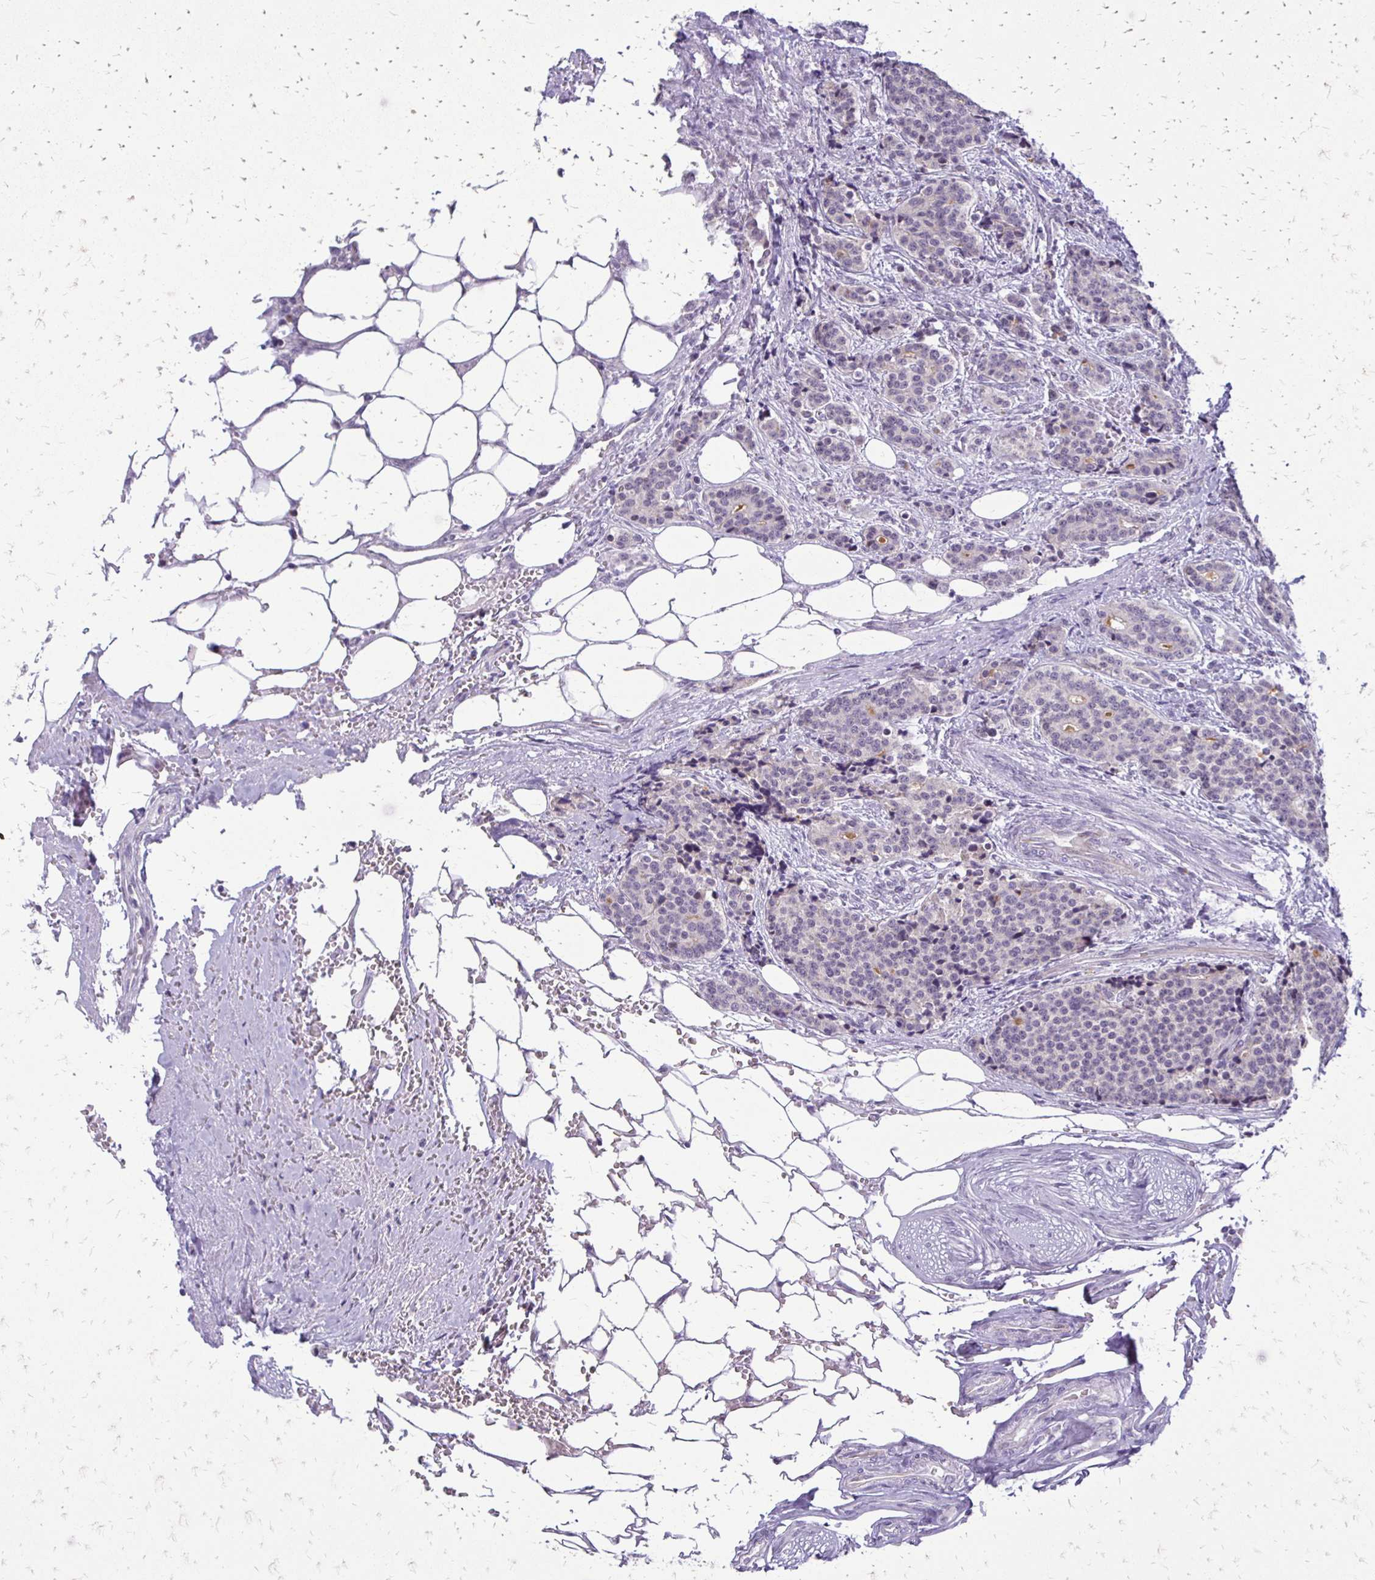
{"staining": {"intensity": "negative", "quantity": "none", "location": "none"}, "tissue": "carcinoid", "cell_type": "Tumor cells", "image_type": "cancer", "snomed": [{"axis": "morphology", "description": "Carcinoid, malignant, NOS"}, {"axis": "topography", "description": "Small intestine"}], "caption": "This is an immunohistochemistry photomicrograph of carcinoid. There is no positivity in tumor cells.", "gene": "EPYC", "patient": {"sex": "female", "age": 73}}